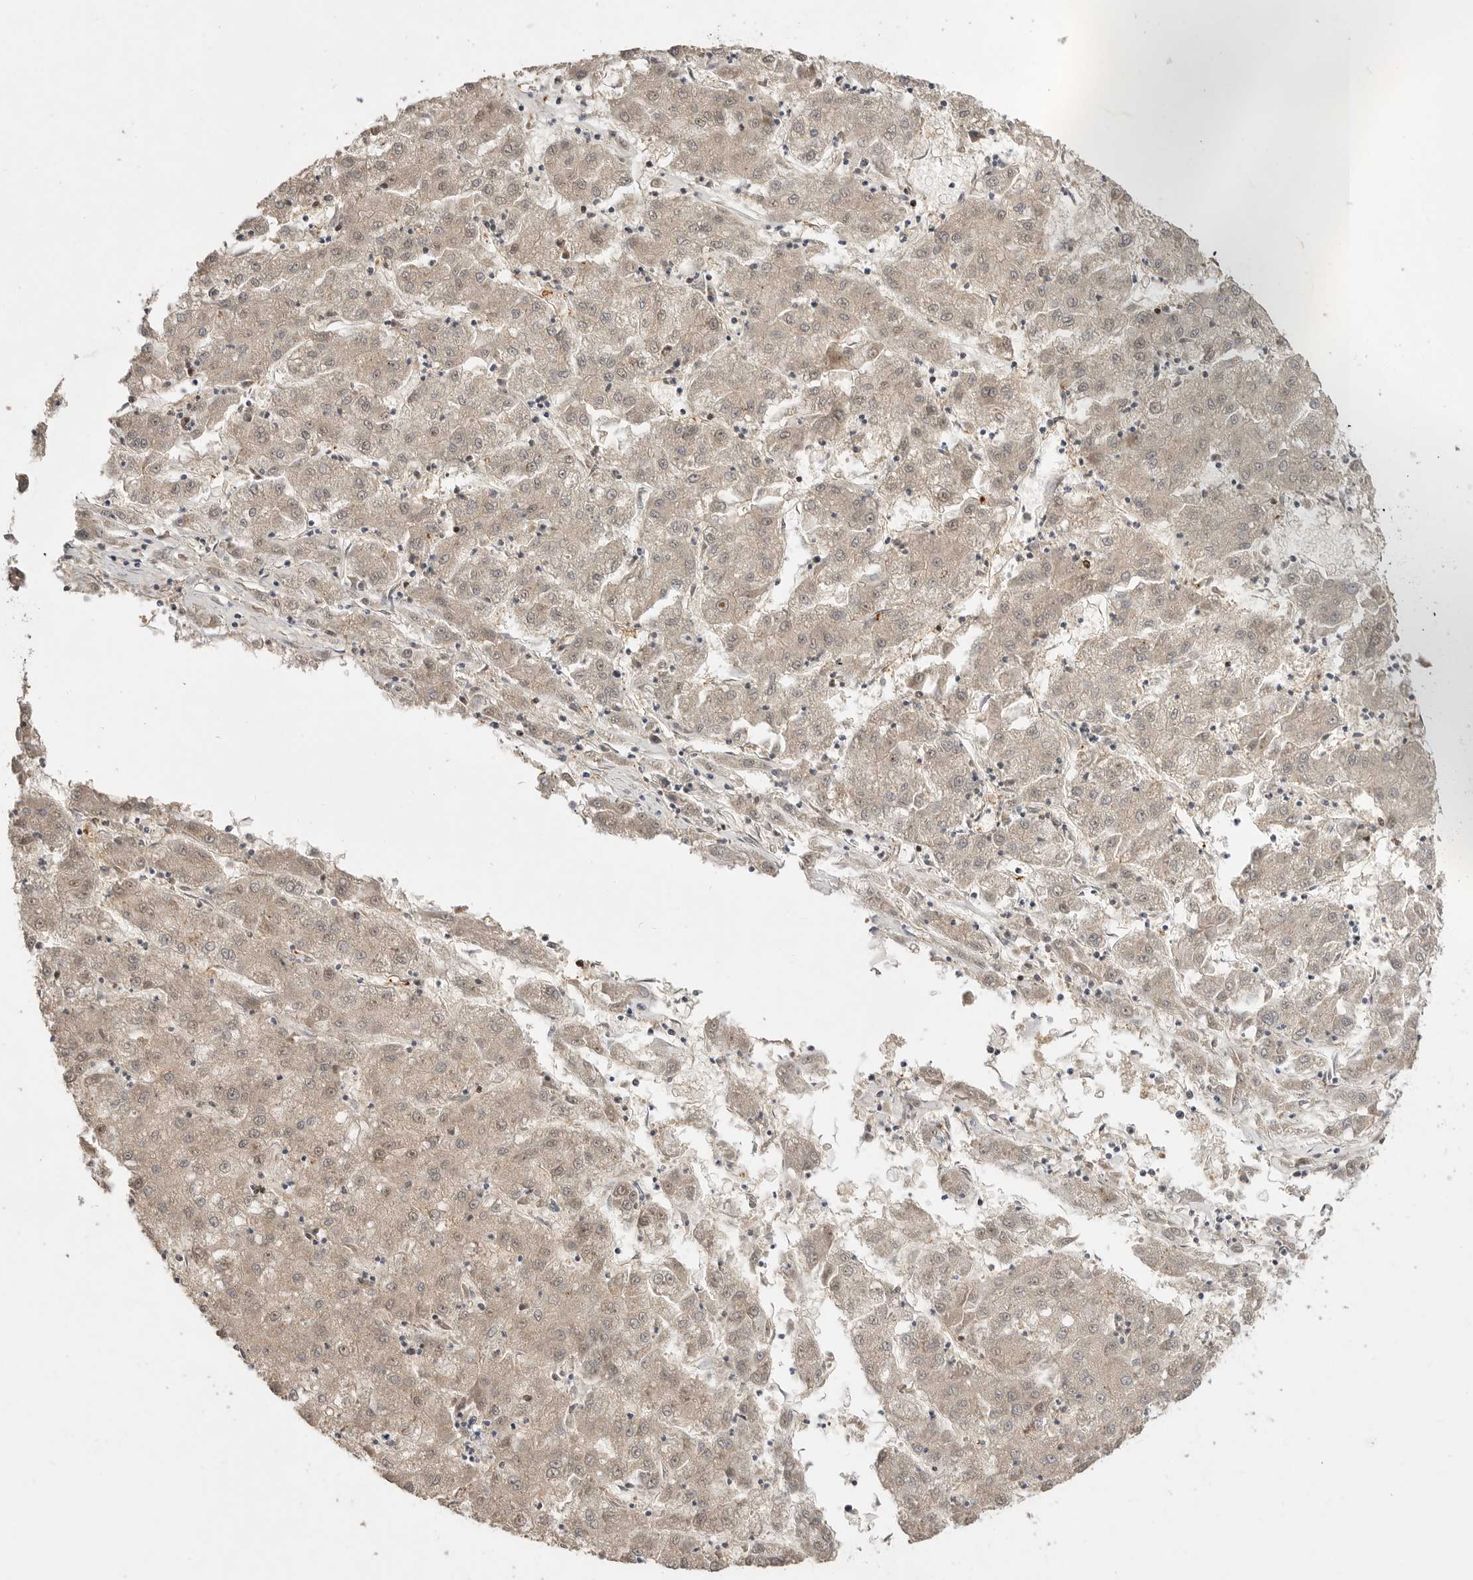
{"staining": {"intensity": "negative", "quantity": "none", "location": "none"}, "tissue": "liver cancer", "cell_type": "Tumor cells", "image_type": "cancer", "snomed": [{"axis": "morphology", "description": "Carcinoma, Hepatocellular, NOS"}, {"axis": "topography", "description": "Liver"}], "caption": "The photomicrograph demonstrates no significant staining in tumor cells of liver cancer (hepatocellular carcinoma).", "gene": "CSNK1G3", "patient": {"sex": "male", "age": 72}}